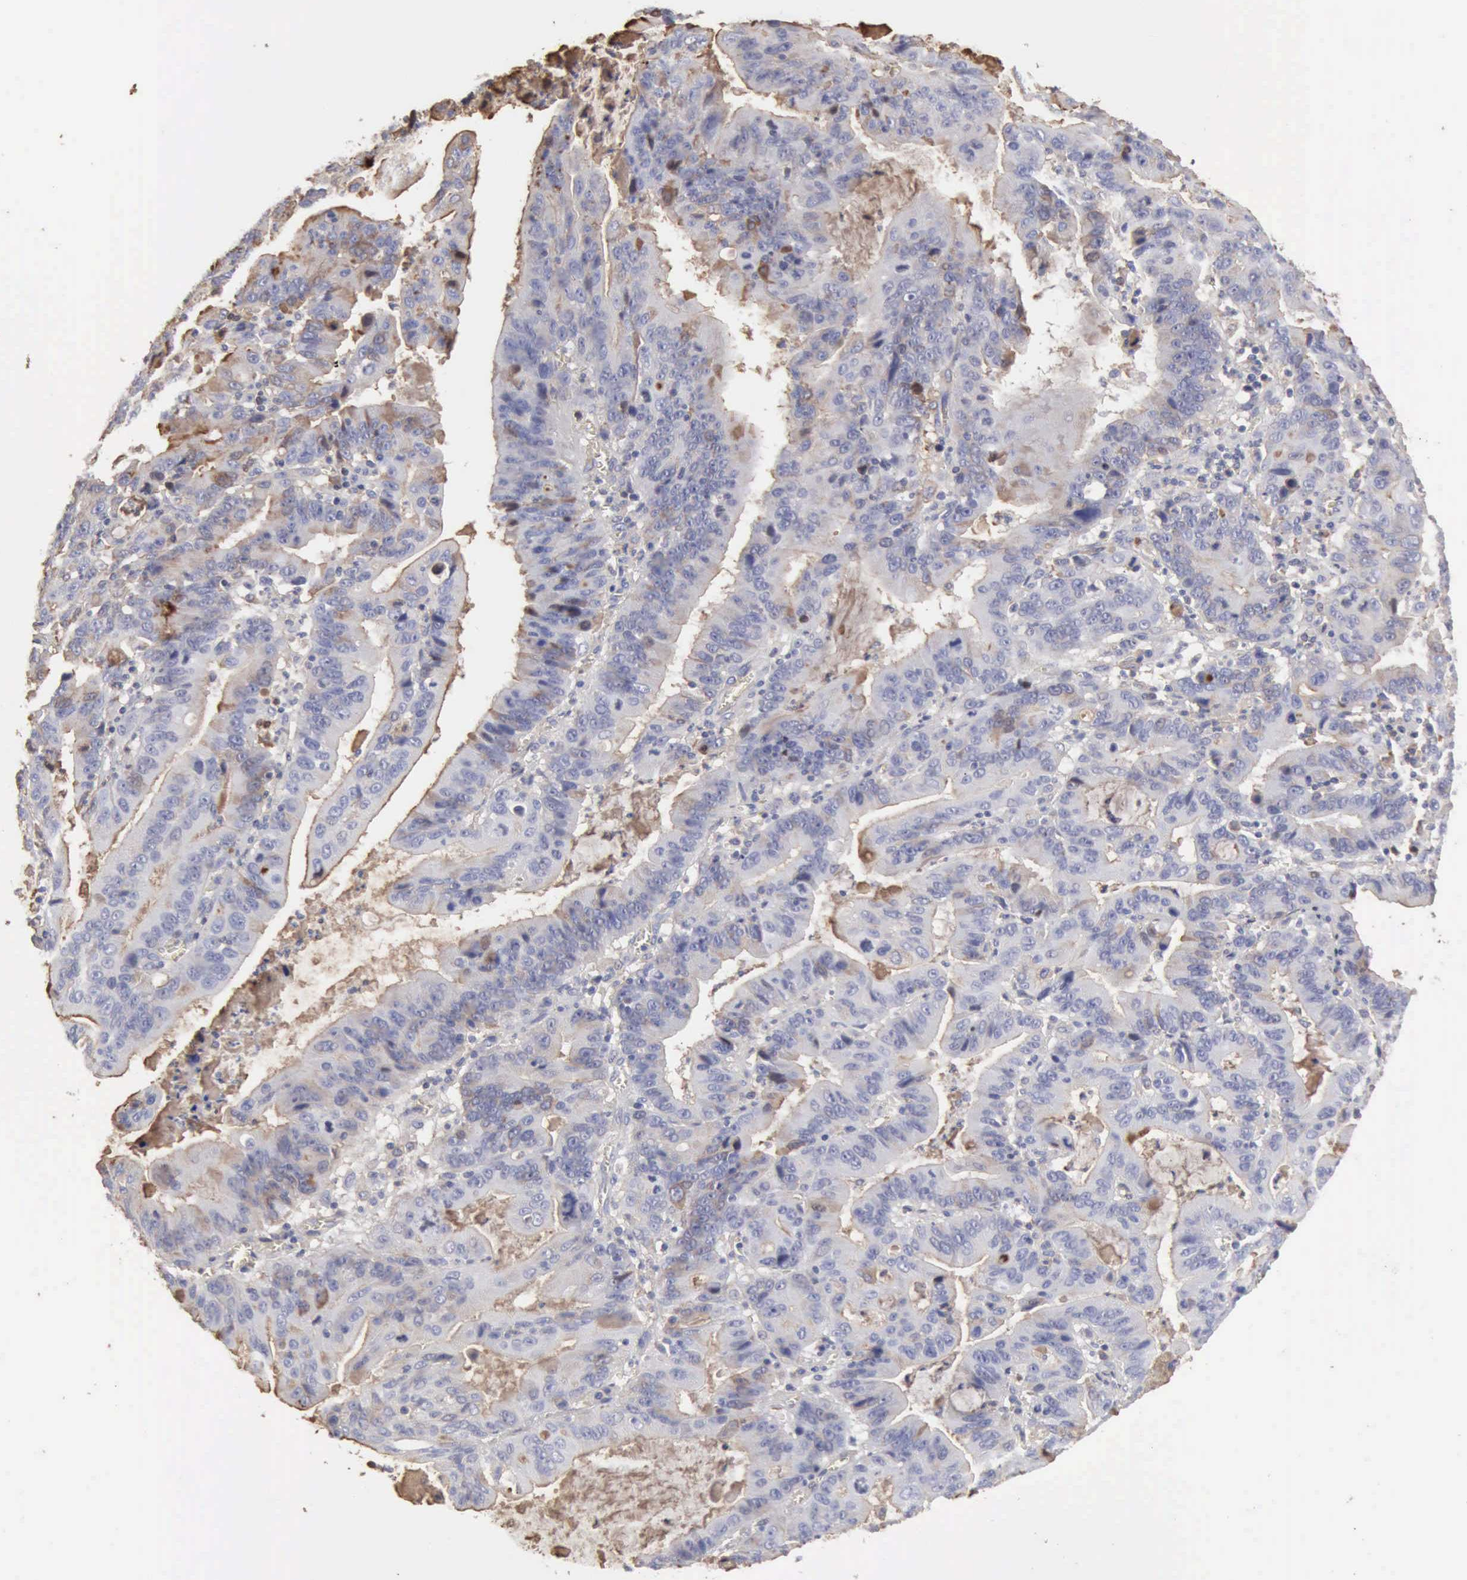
{"staining": {"intensity": "weak", "quantity": "<25%", "location": "cytoplasmic/membranous"}, "tissue": "stomach cancer", "cell_type": "Tumor cells", "image_type": "cancer", "snomed": [{"axis": "morphology", "description": "Adenocarcinoma, NOS"}, {"axis": "topography", "description": "Stomach, upper"}], "caption": "High magnification brightfield microscopy of stomach adenocarcinoma stained with DAB (brown) and counterstained with hematoxylin (blue): tumor cells show no significant expression.", "gene": "SERPINA1", "patient": {"sex": "male", "age": 63}}